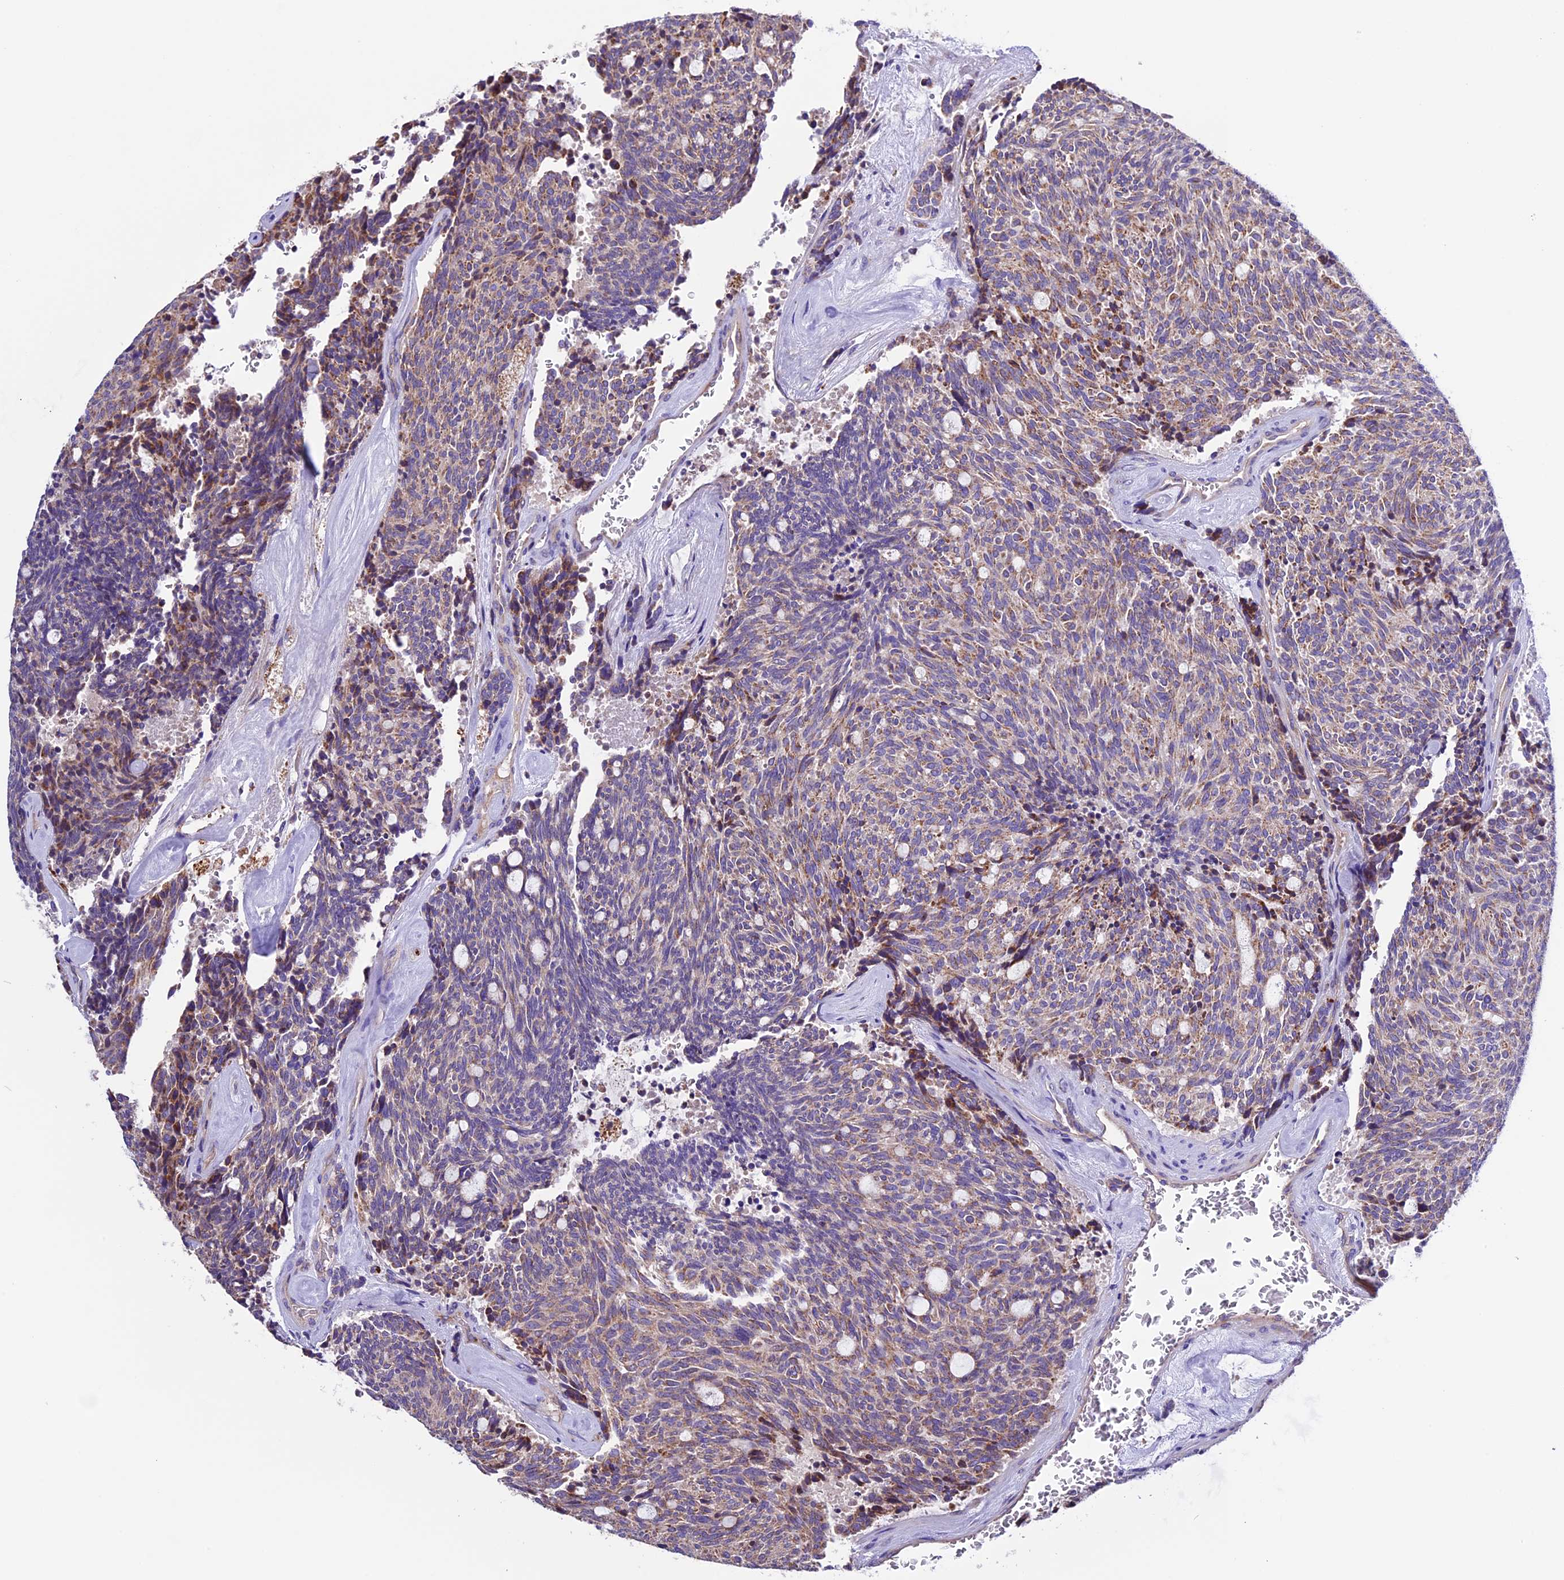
{"staining": {"intensity": "moderate", "quantity": "25%-75%", "location": "cytoplasmic/membranous"}, "tissue": "carcinoid", "cell_type": "Tumor cells", "image_type": "cancer", "snomed": [{"axis": "morphology", "description": "Carcinoid, malignant, NOS"}, {"axis": "topography", "description": "Pancreas"}], "caption": "Carcinoid (malignant) stained with immunohistochemistry reveals moderate cytoplasmic/membranous positivity in approximately 25%-75% of tumor cells. Using DAB (3,3'-diaminobenzidine) (brown) and hematoxylin (blue) stains, captured at high magnification using brightfield microscopy.", "gene": "METTL22", "patient": {"sex": "female", "age": 54}}